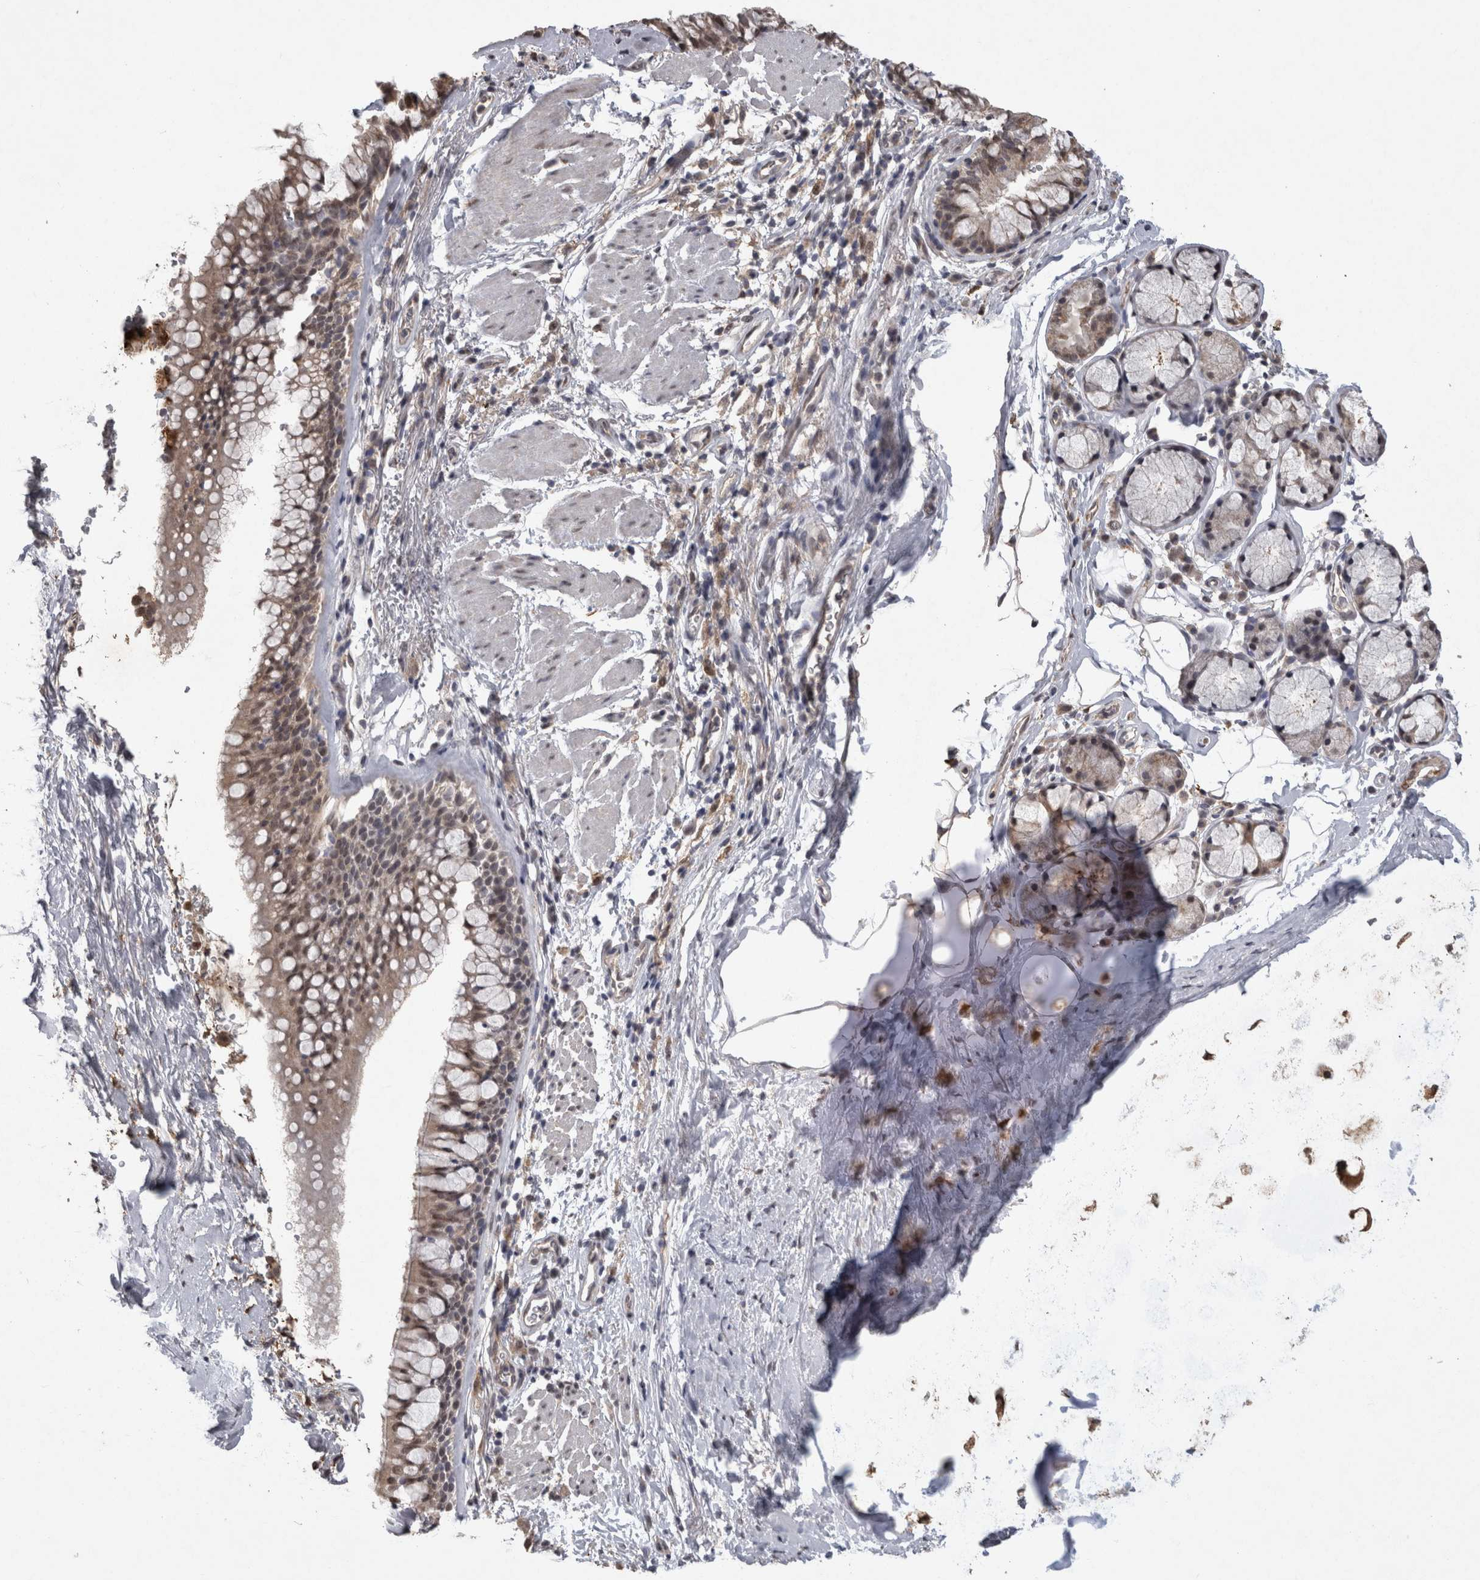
{"staining": {"intensity": "weak", "quantity": ">75%", "location": "nuclear"}, "tissue": "bronchus", "cell_type": "Respiratory epithelial cells", "image_type": "normal", "snomed": [{"axis": "morphology", "description": "Normal tissue, NOS"}, {"axis": "topography", "description": "Cartilage tissue"}, {"axis": "topography", "description": "Bronchus"}], "caption": "Immunohistochemistry (IHC) micrograph of unremarkable human bronchus stained for a protein (brown), which shows low levels of weak nuclear positivity in about >75% of respiratory epithelial cells.", "gene": "MEP1A", "patient": {"sex": "female", "age": 53}}